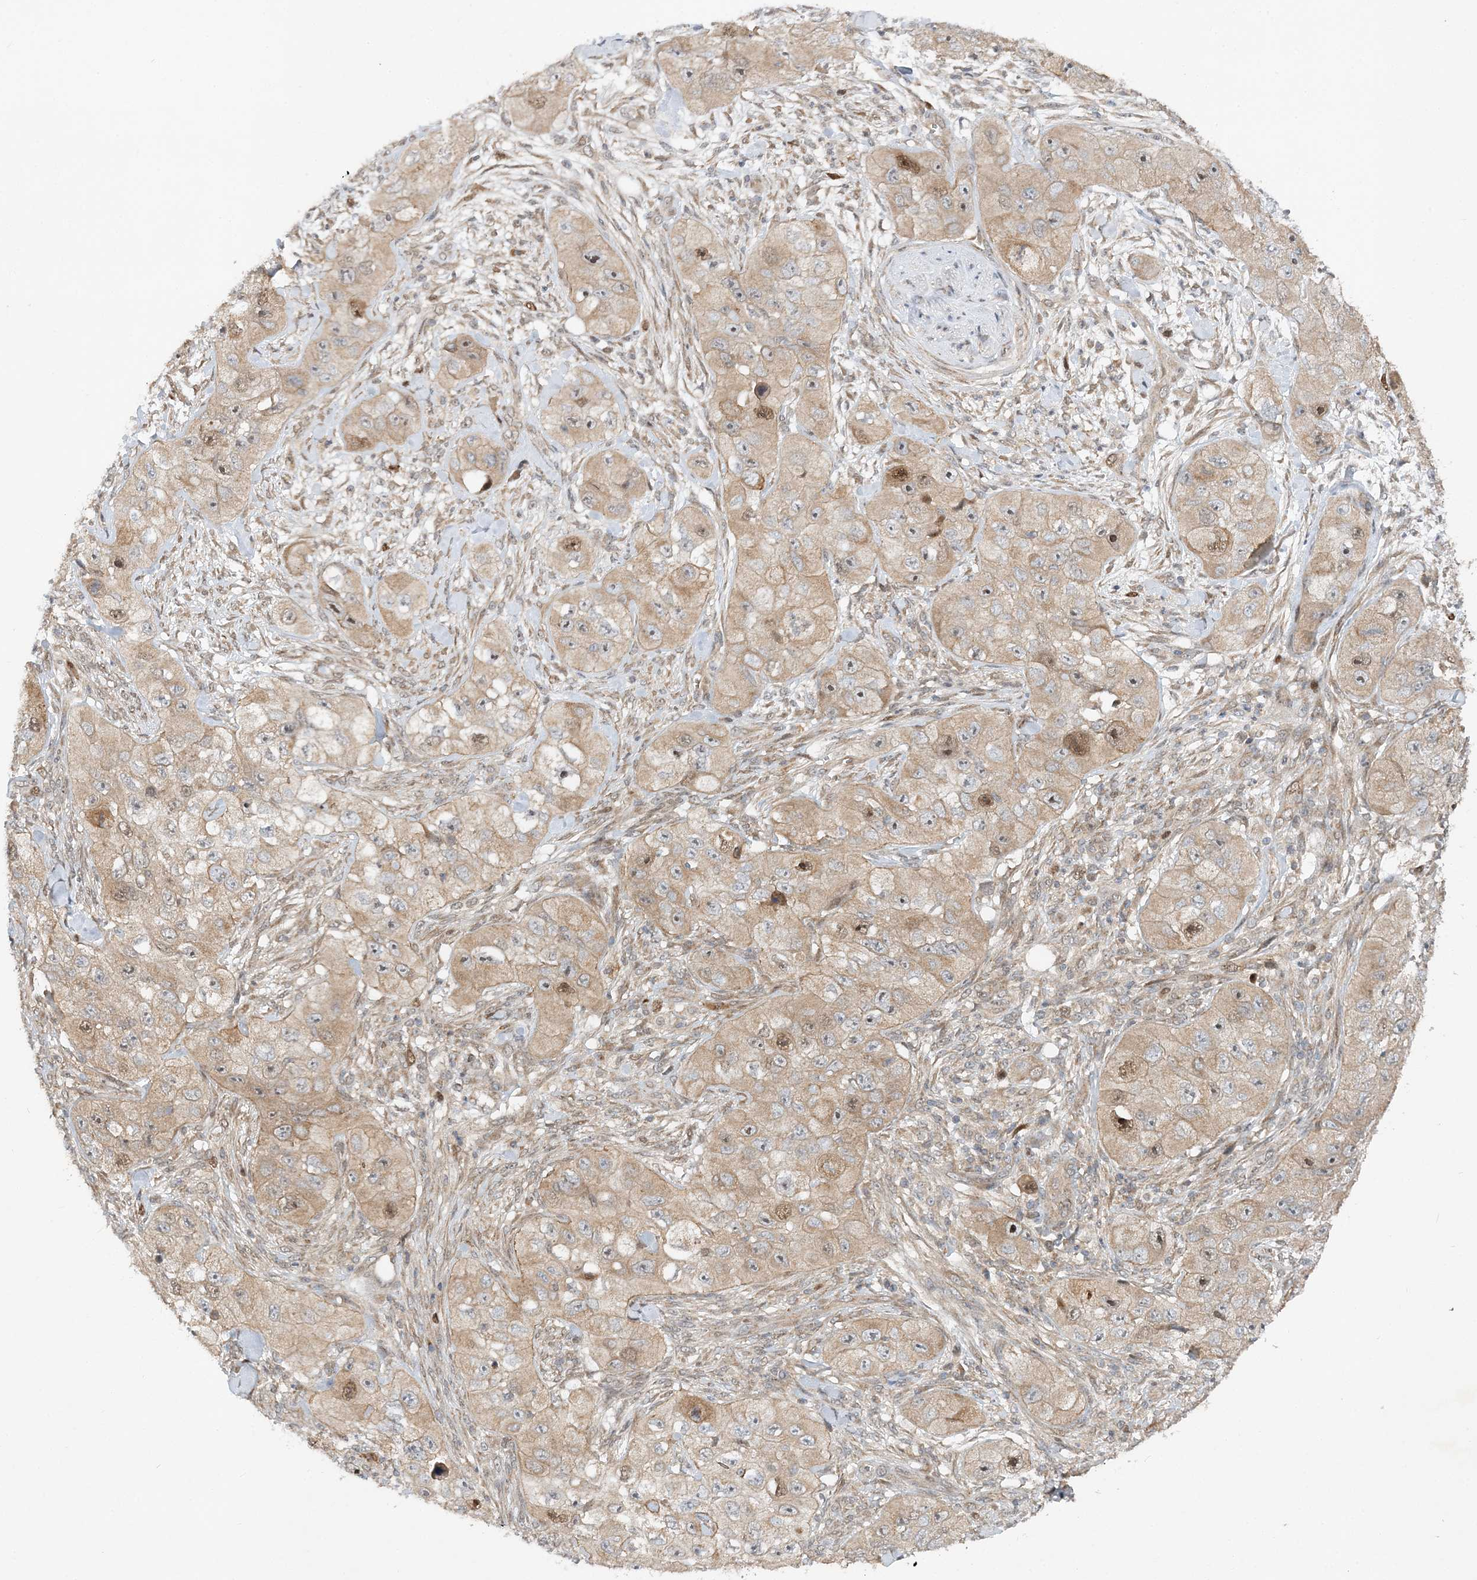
{"staining": {"intensity": "moderate", "quantity": ">75%", "location": "cytoplasmic/membranous,nuclear"}, "tissue": "skin cancer", "cell_type": "Tumor cells", "image_type": "cancer", "snomed": [{"axis": "morphology", "description": "Squamous cell carcinoma, NOS"}, {"axis": "topography", "description": "Skin"}, {"axis": "topography", "description": "Subcutis"}], "caption": "A medium amount of moderate cytoplasmic/membranous and nuclear positivity is appreciated in approximately >75% of tumor cells in squamous cell carcinoma (skin) tissue.", "gene": "MXI1", "patient": {"sex": "male", "age": 73}}